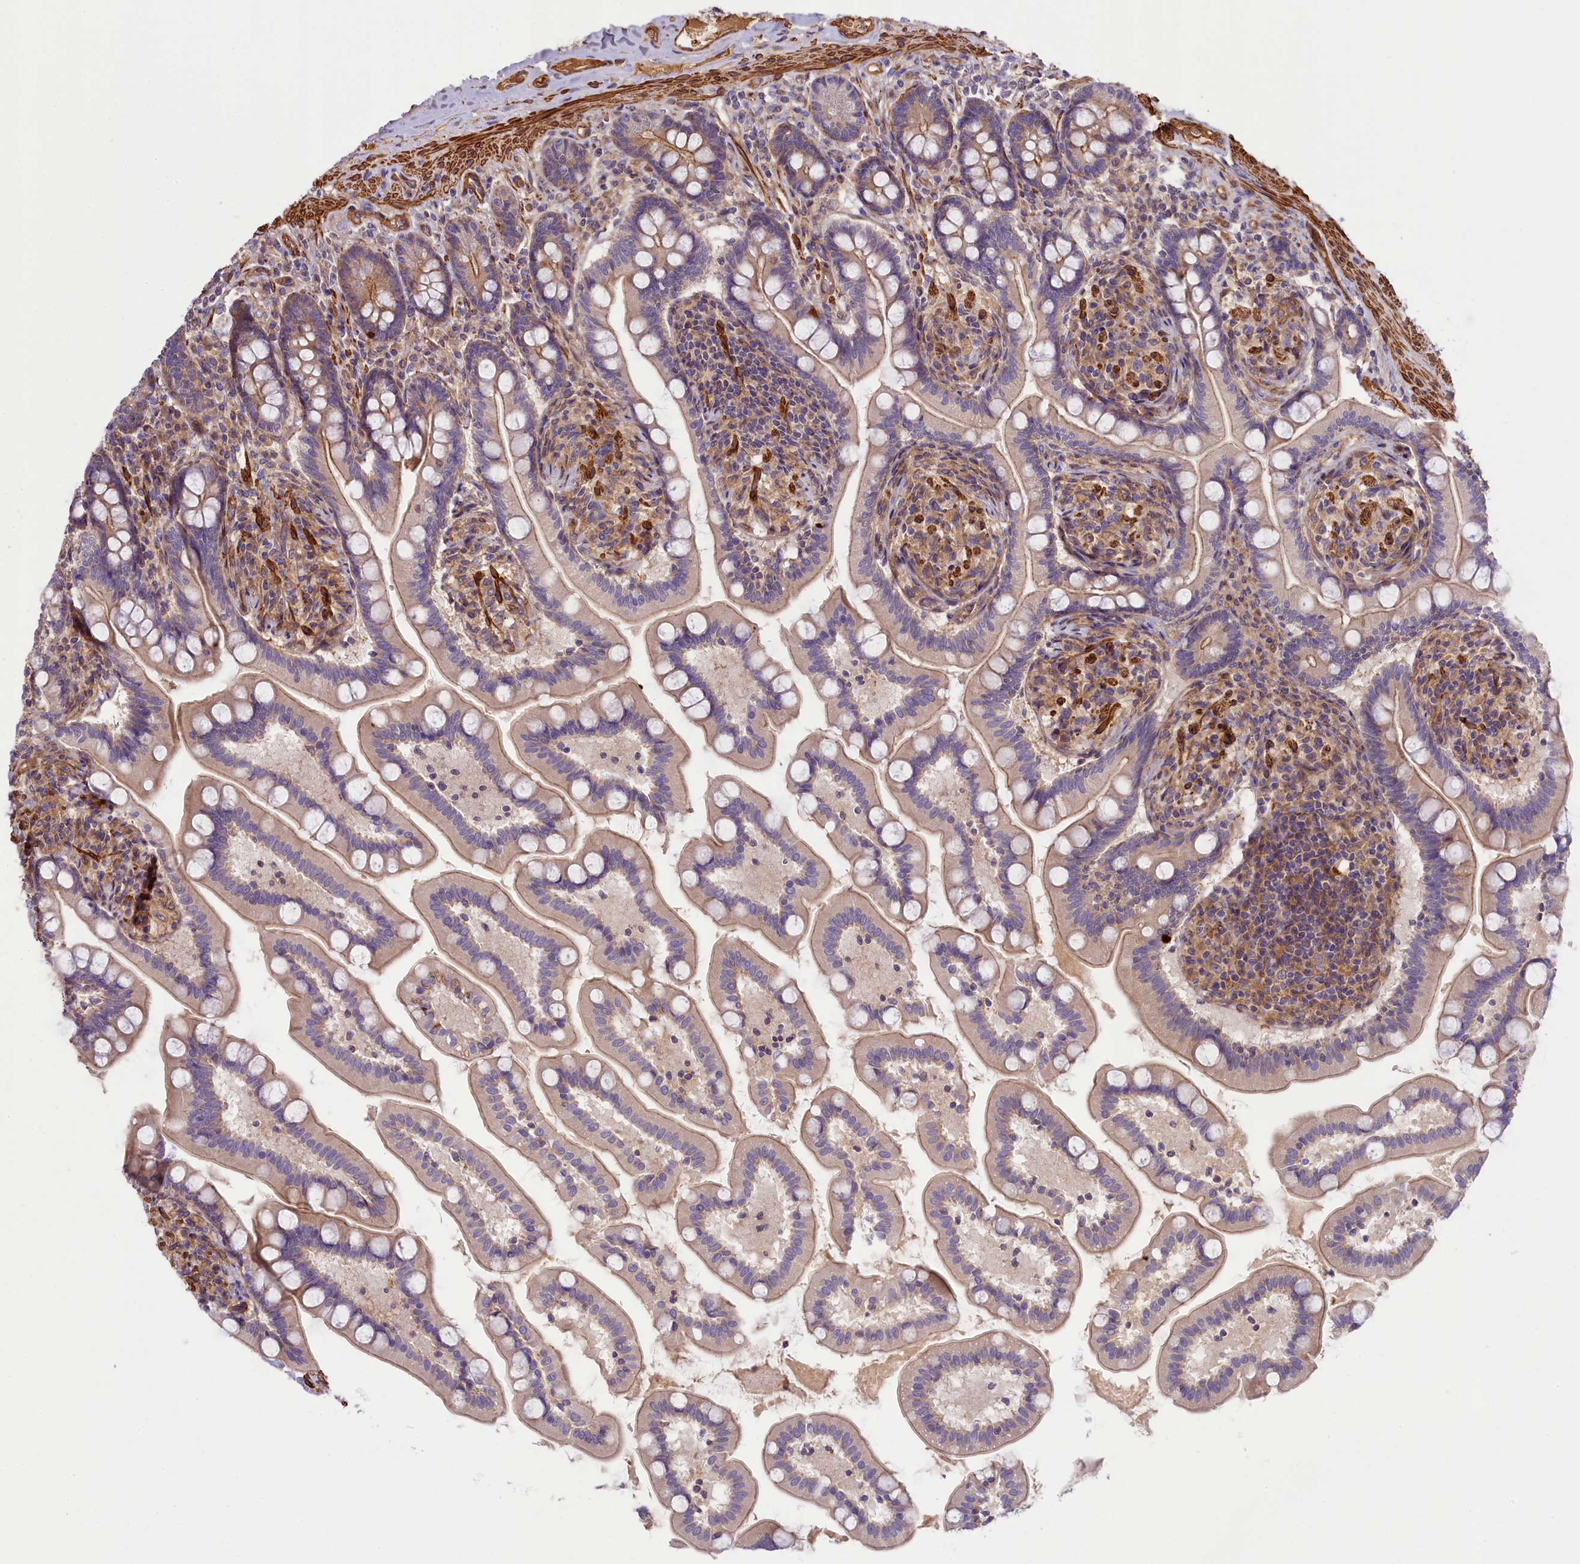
{"staining": {"intensity": "weak", "quantity": "25%-75%", "location": "cytoplasmic/membranous"}, "tissue": "small intestine", "cell_type": "Glandular cells", "image_type": "normal", "snomed": [{"axis": "morphology", "description": "Normal tissue, NOS"}, {"axis": "topography", "description": "Small intestine"}], "caption": "A brown stain labels weak cytoplasmic/membranous positivity of a protein in glandular cells of normal human small intestine.", "gene": "FUZ", "patient": {"sex": "female", "age": 64}}